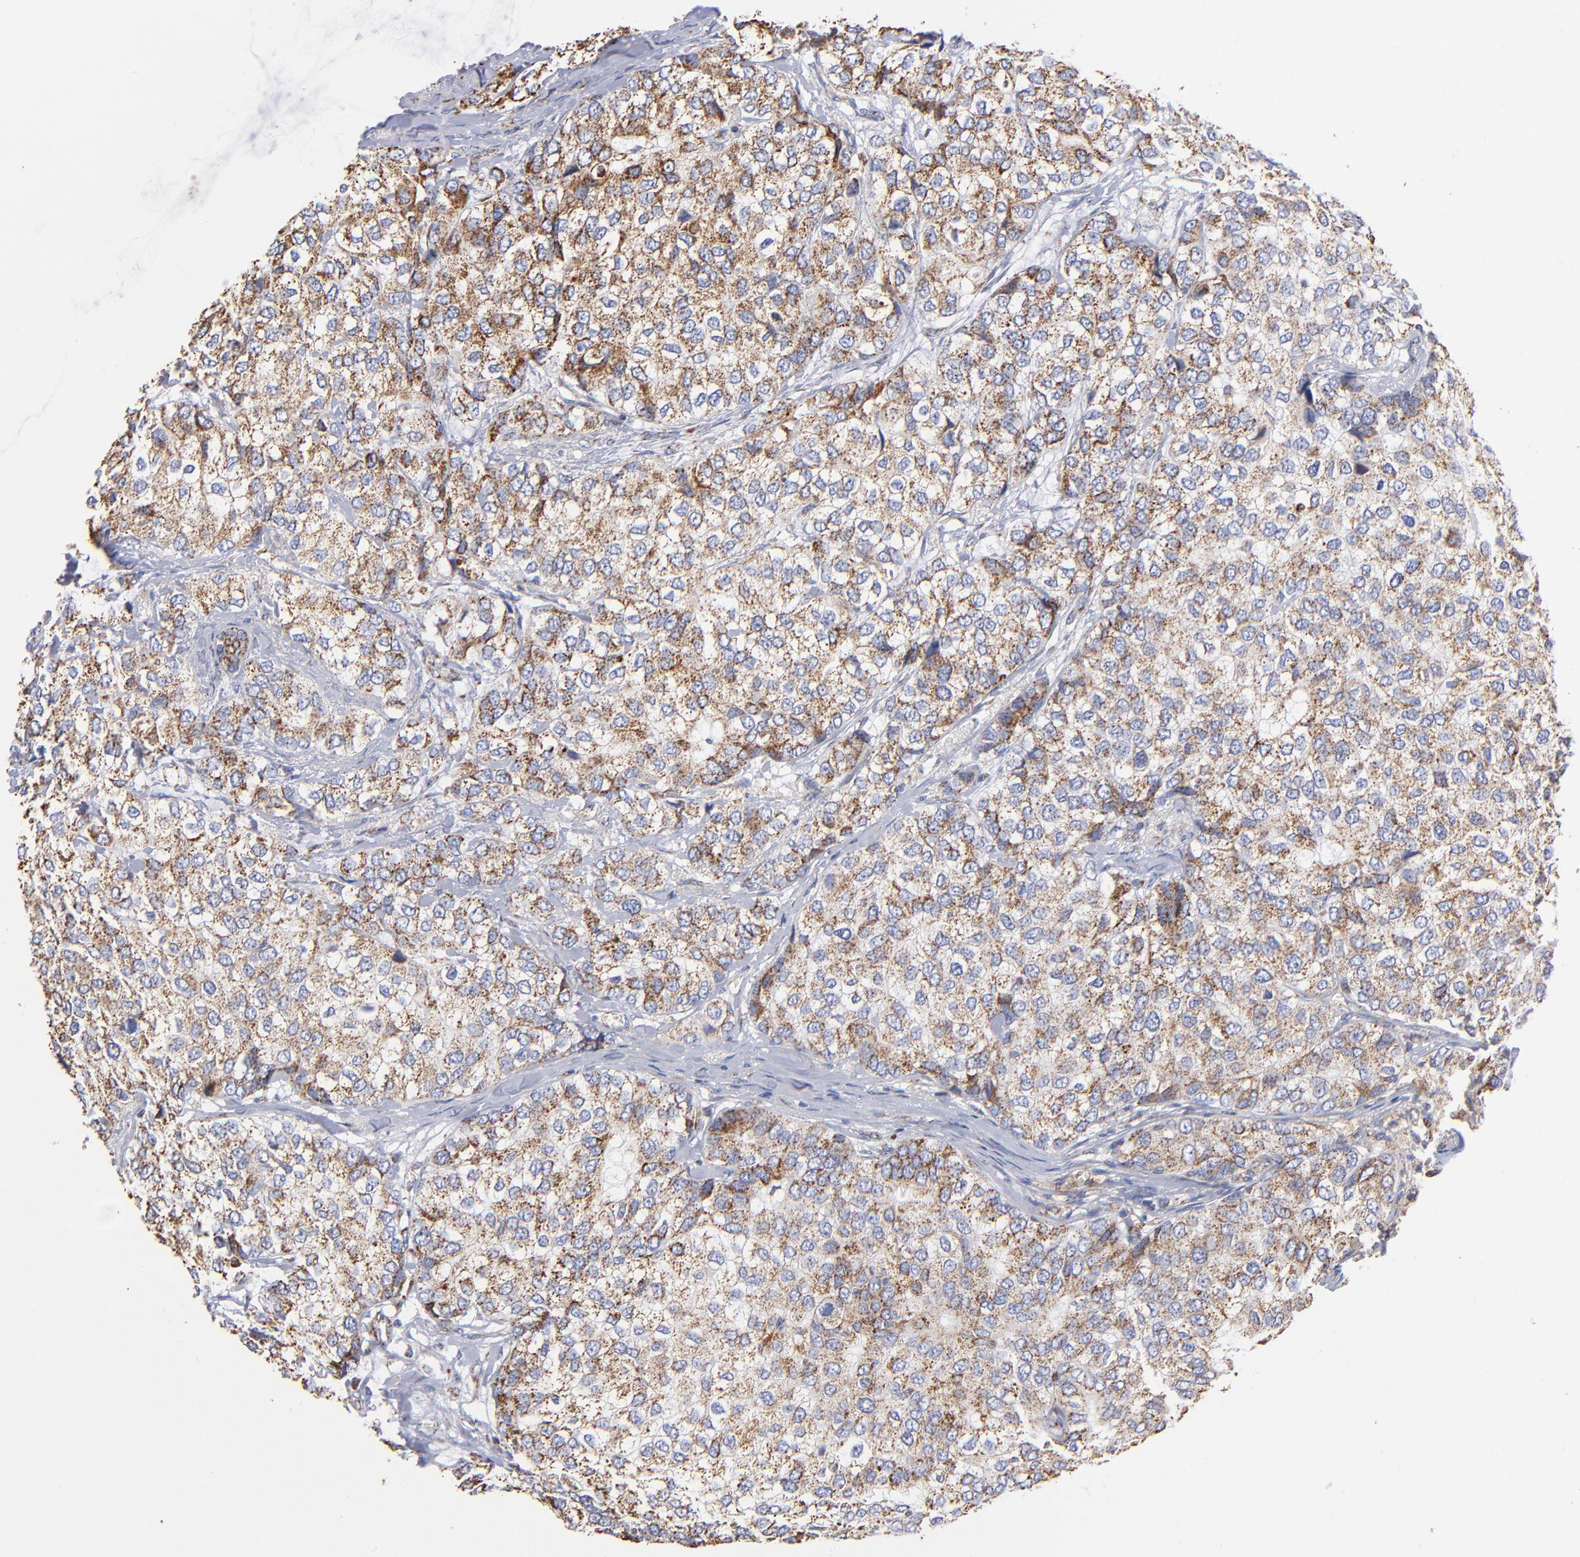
{"staining": {"intensity": "strong", "quantity": ">75%", "location": "cytoplasmic/membranous"}, "tissue": "breast cancer", "cell_type": "Tumor cells", "image_type": "cancer", "snomed": [{"axis": "morphology", "description": "Duct carcinoma"}, {"axis": "topography", "description": "Breast"}], "caption": "This is a photomicrograph of immunohistochemistry (IHC) staining of invasive ductal carcinoma (breast), which shows strong expression in the cytoplasmic/membranous of tumor cells.", "gene": "PHB1", "patient": {"sex": "female", "age": 68}}